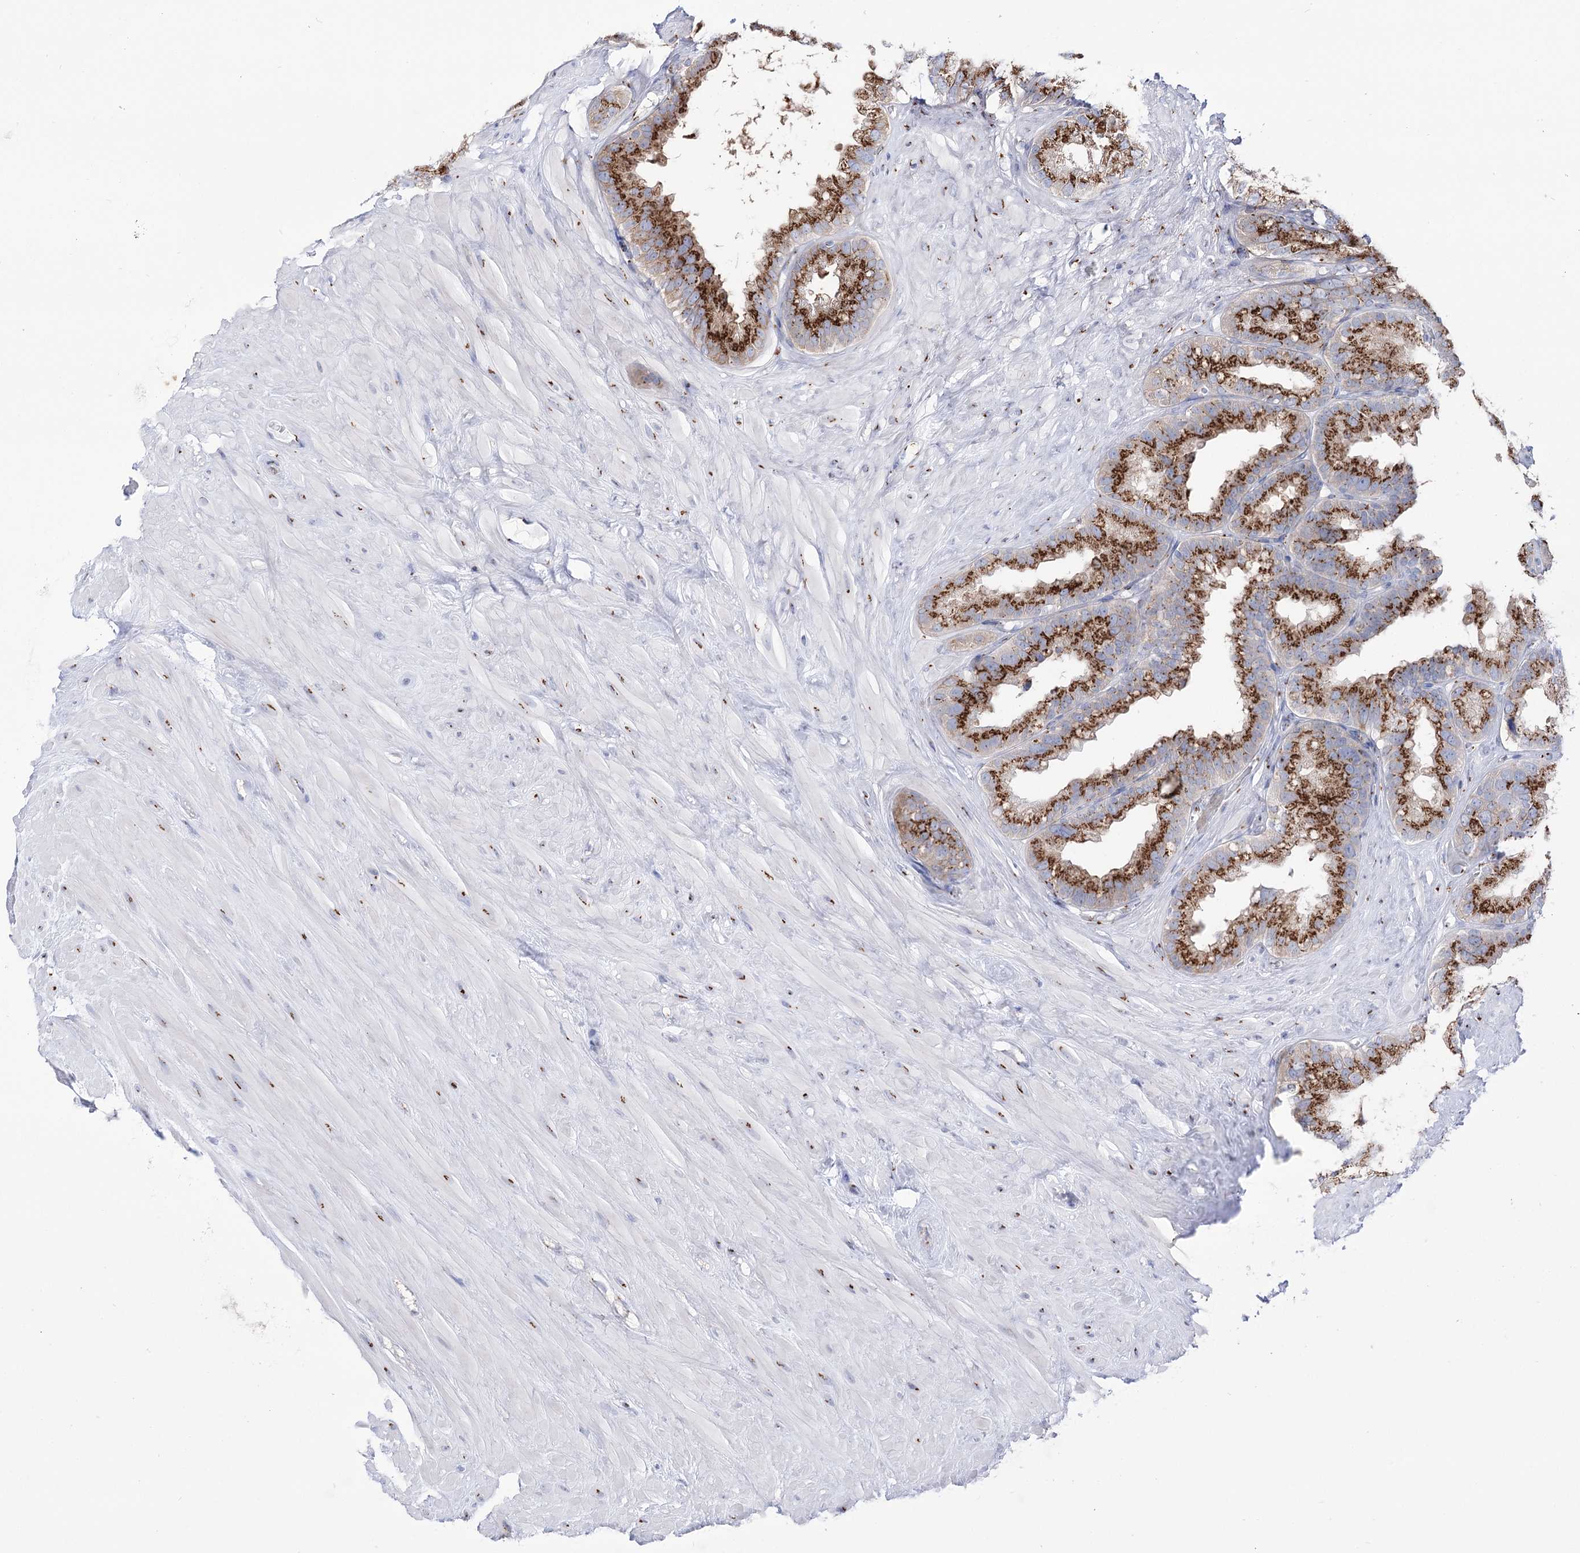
{"staining": {"intensity": "strong", "quantity": ">75%", "location": "cytoplasmic/membranous"}, "tissue": "seminal vesicle", "cell_type": "Glandular cells", "image_type": "normal", "snomed": [{"axis": "morphology", "description": "Normal tissue, NOS"}, {"axis": "topography", "description": "Seminal veicle"}], "caption": "Brown immunohistochemical staining in unremarkable seminal vesicle demonstrates strong cytoplasmic/membranous expression in approximately >75% of glandular cells.", "gene": "TMEM165", "patient": {"sex": "male", "age": 80}}